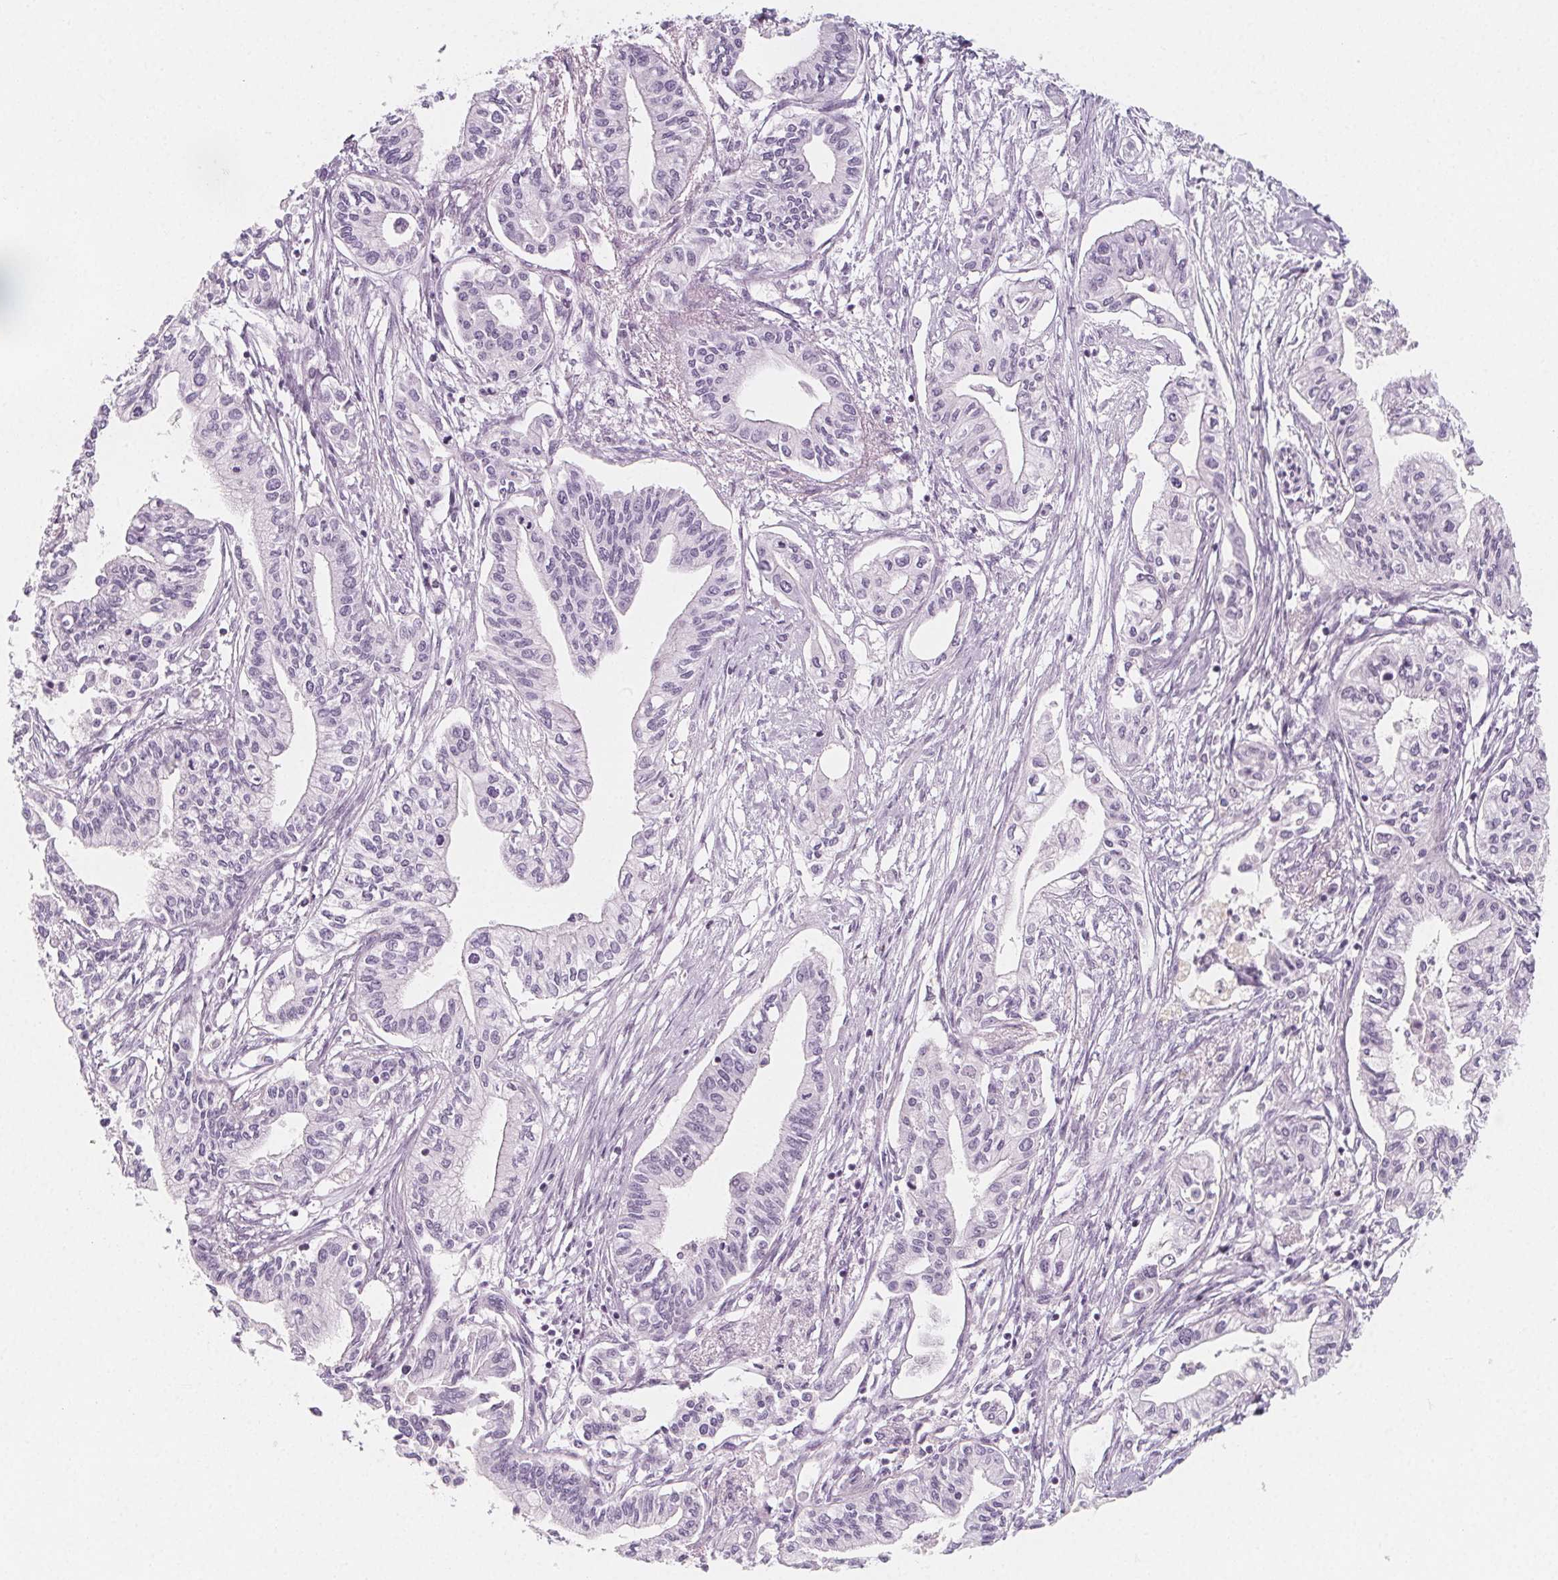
{"staining": {"intensity": "negative", "quantity": "none", "location": "none"}, "tissue": "pancreatic cancer", "cell_type": "Tumor cells", "image_type": "cancer", "snomed": [{"axis": "morphology", "description": "Adenocarcinoma, NOS"}, {"axis": "topography", "description": "Pancreas"}], "caption": "Immunohistochemistry micrograph of pancreatic cancer stained for a protein (brown), which demonstrates no expression in tumor cells. Nuclei are stained in blue.", "gene": "IL17C", "patient": {"sex": "male", "age": 60}}